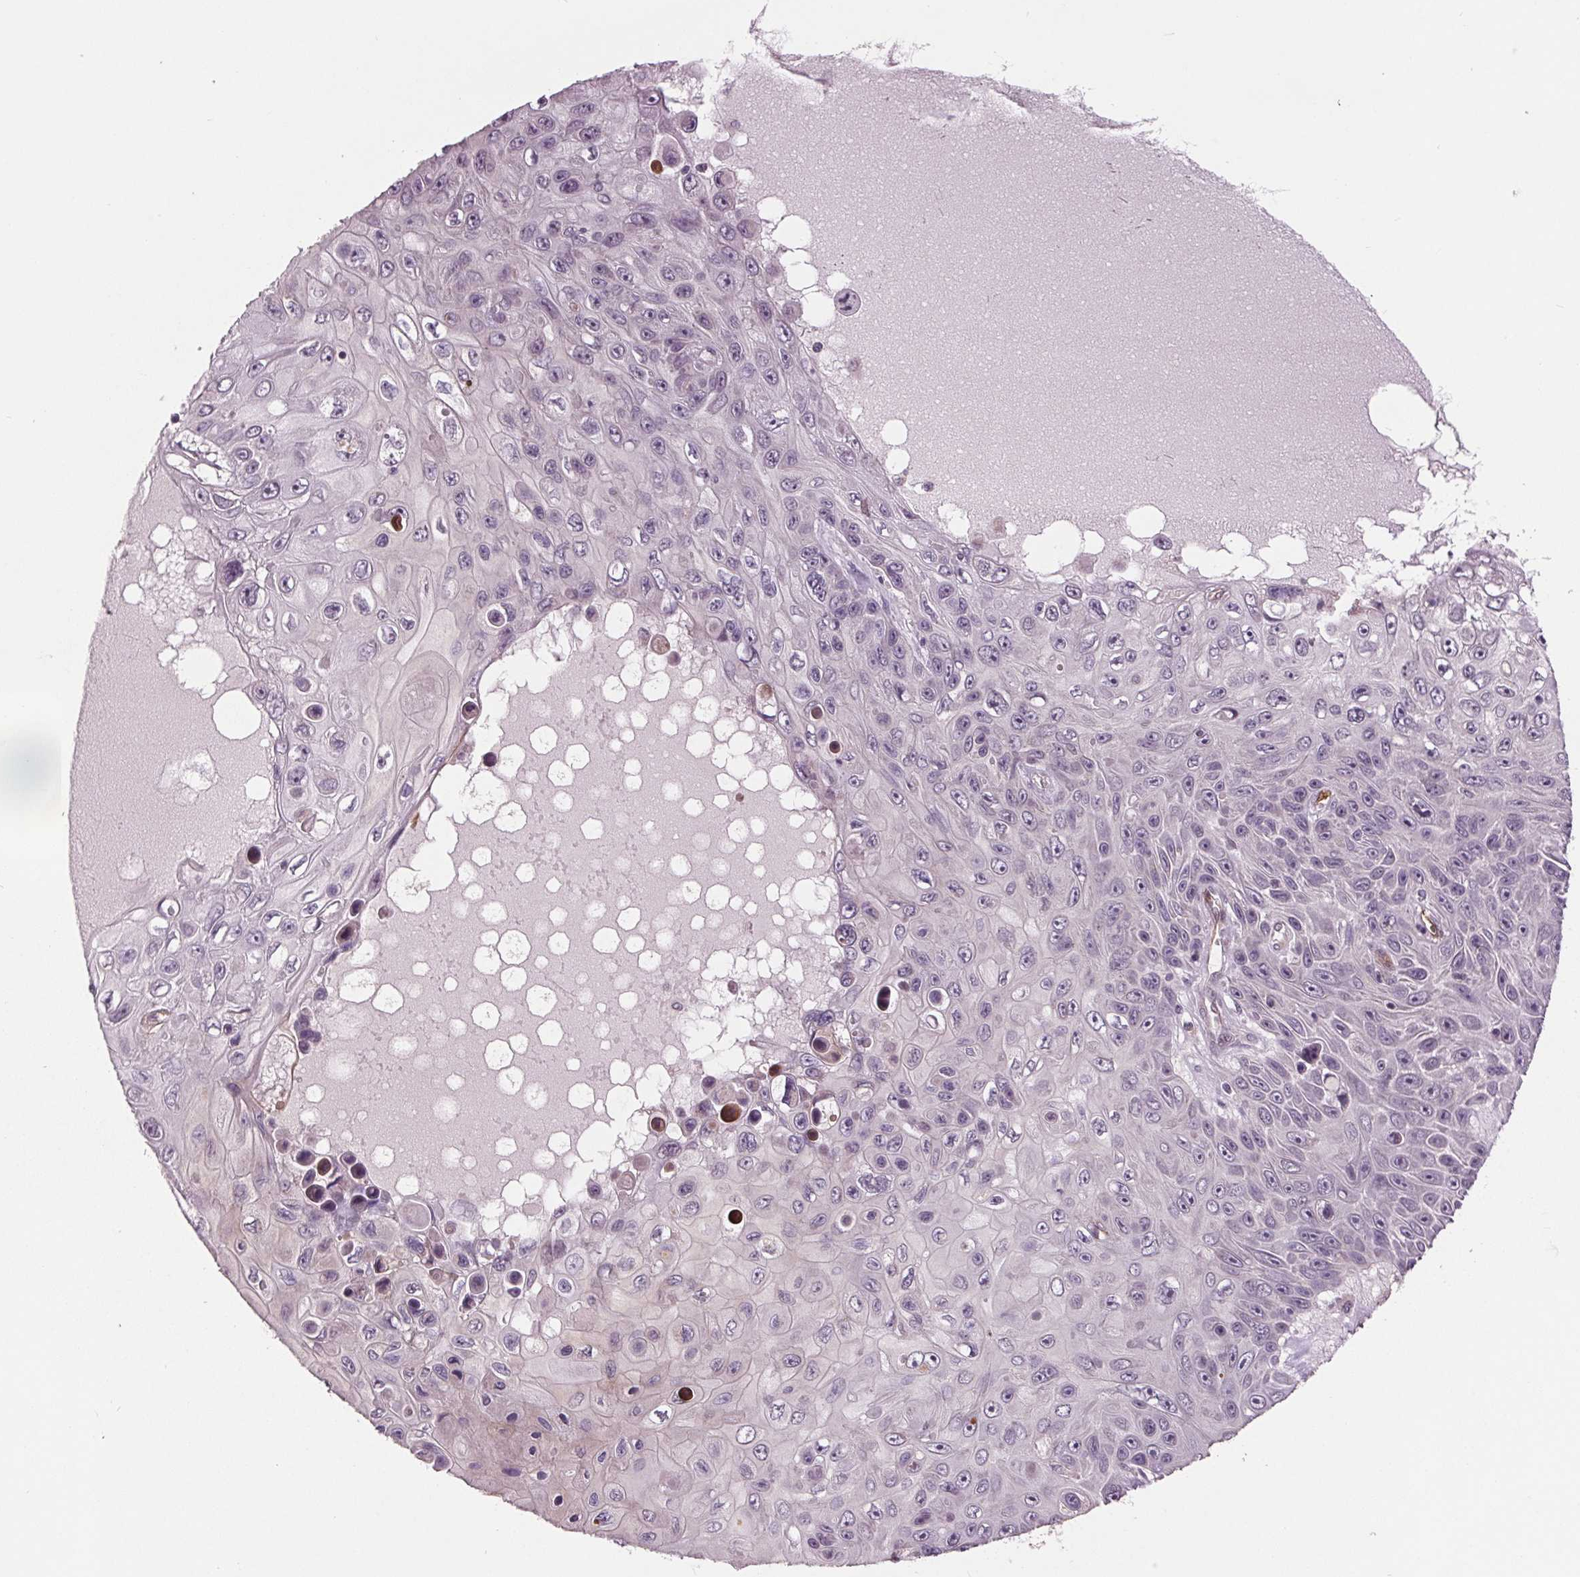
{"staining": {"intensity": "negative", "quantity": "none", "location": "none"}, "tissue": "skin cancer", "cell_type": "Tumor cells", "image_type": "cancer", "snomed": [{"axis": "morphology", "description": "Squamous cell carcinoma, NOS"}, {"axis": "topography", "description": "Skin"}], "caption": "The photomicrograph exhibits no staining of tumor cells in skin cancer. (Brightfield microscopy of DAB (3,3'-diaminobenzidine) immunohistochemistry (IHC) at high magnification).", "gene": "MAPK8", "patient": {"sex": "male", "age": 82}}